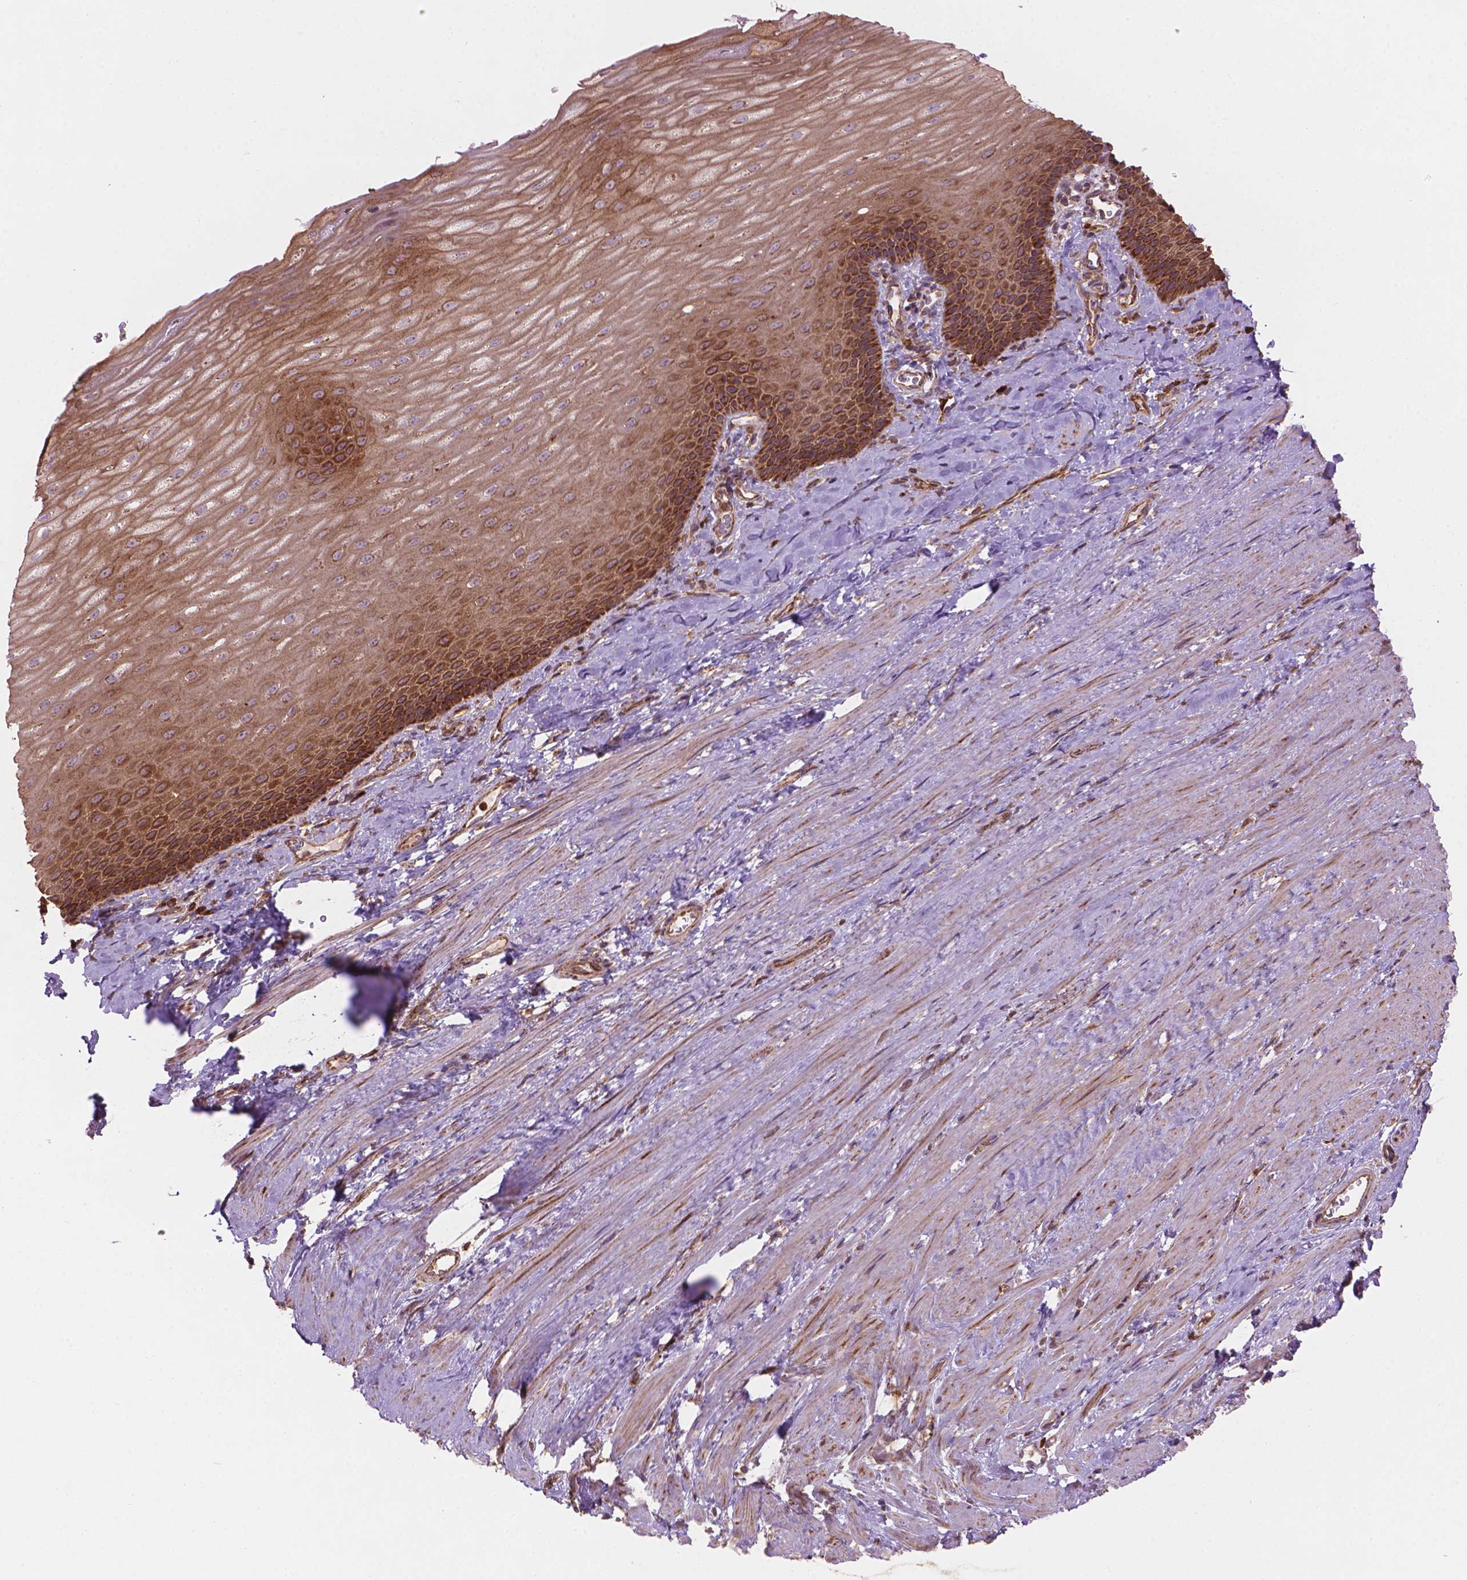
{"staining": {"intensity": "moderate", "quantity": ">75%", "location": "cytoplasmic/membranous"}, "tissue": "esophagus", "cell_type": "Squamous epithelial cells", "image_type": "normal", "snomed": [{"axis": "morphology", "description": "Normal tissue, NOS"}, {"axis": "topography", "description": "Esophagus"}], "caption": "This is a histology image of IHC staining of normal esophagus, which shows moderate positivity in the cytoplasmic/membranous of squamous epithelial cells.", "gene": "VARS2", "patient": {"sex": "male", "age": 64}}